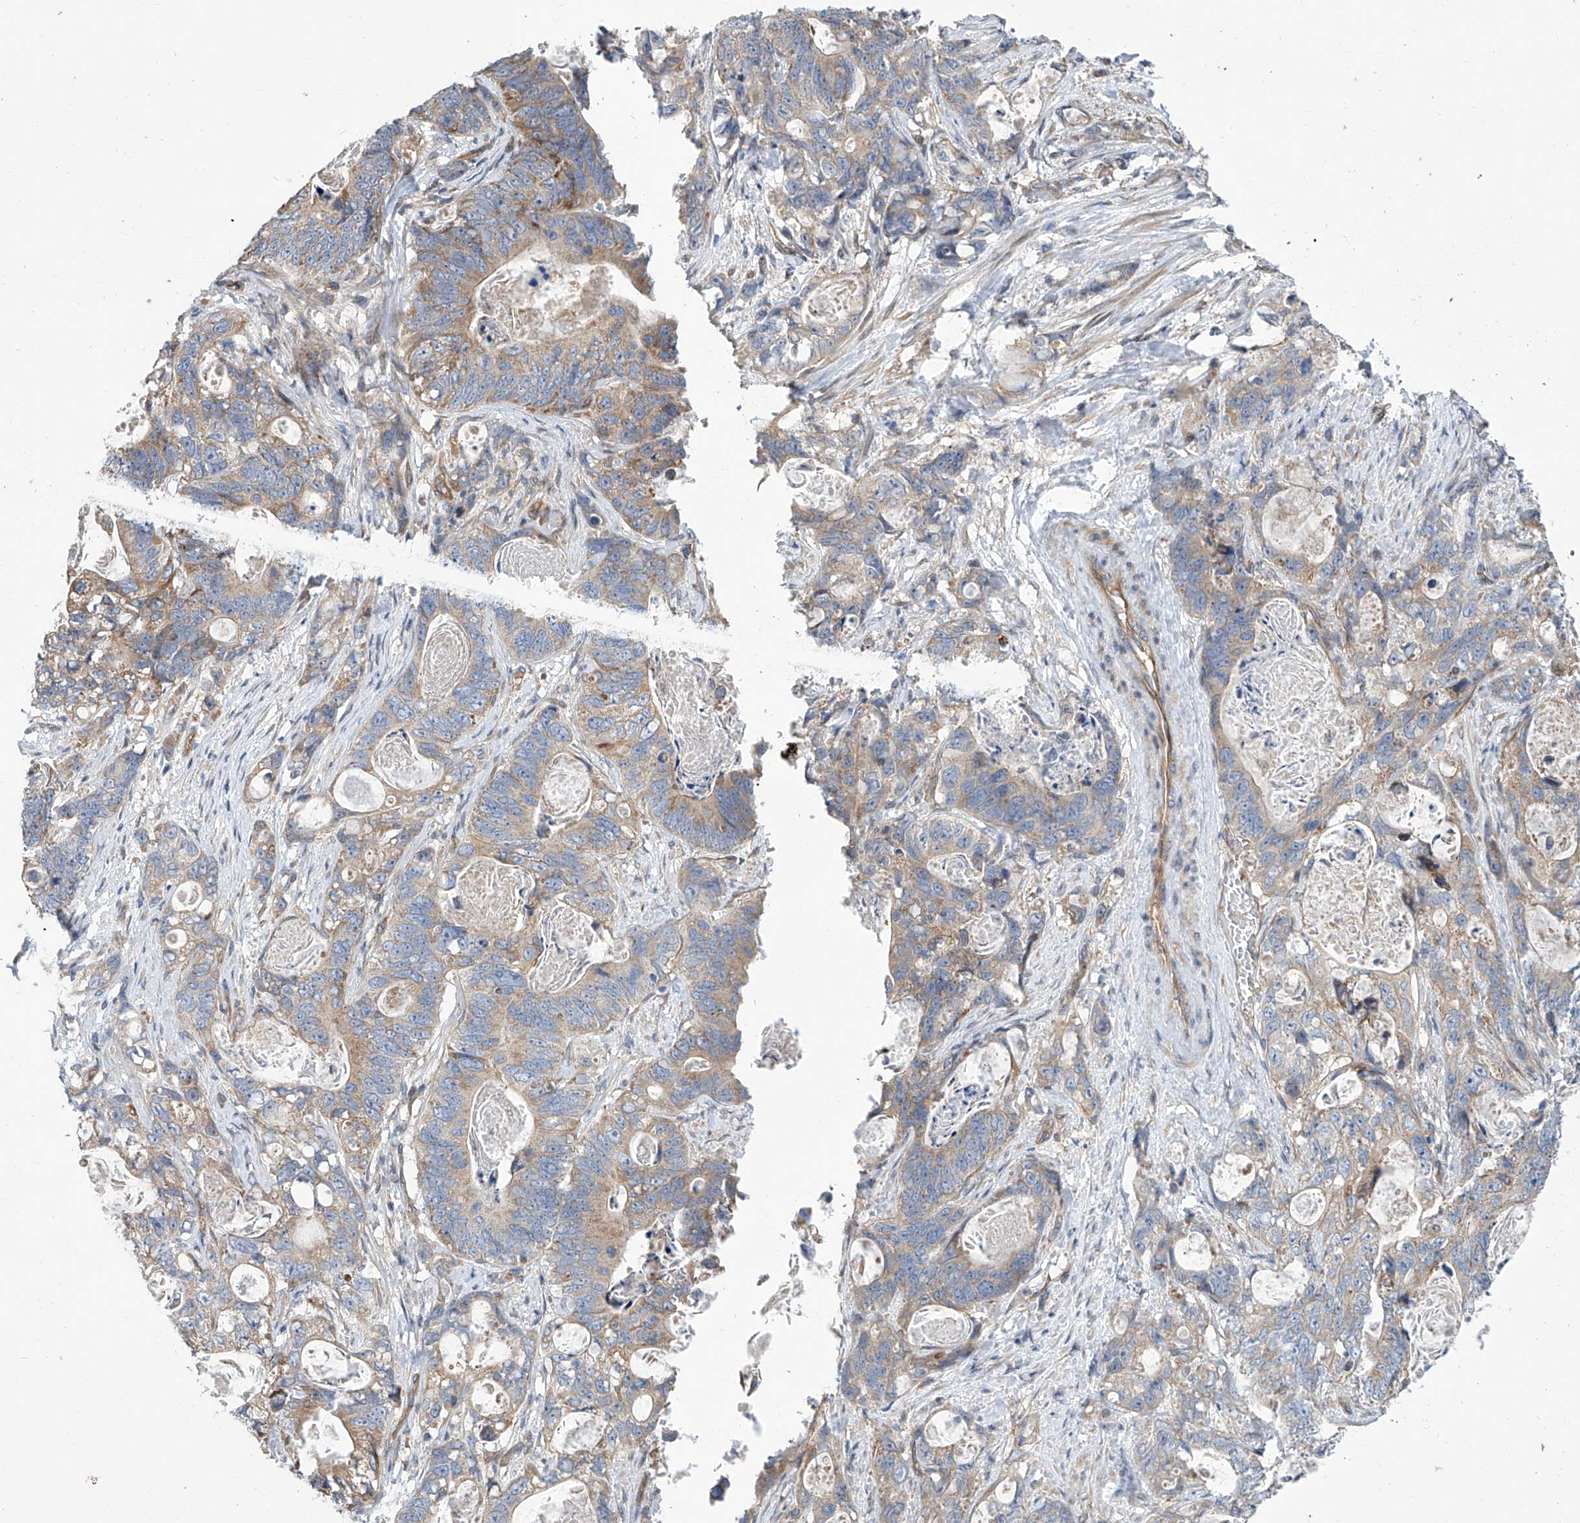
{"staining": {"intensity": "weak", "quantity": "25%-75%", "location": "cytoplasmic/membranous"}, "tissue": "stomach cancer", "cell_type": "Tumor cells", "image_type": "cancer", "snomed": [{"axis": "morphology", "description": "Normal tissue, NOS"}, {"axis": "morphology", "description": "Adenocarcinoma, NOS"}, {"axis": "topography", "description": "Stomach"}], "caption": "IHC image of human adenocarcinoma (stomach) stained for a protein (brown), which reveals low levels of weak cytoplasmic/membranous staining in approximately 25%-75% of tumor cells.", "gene": "EIF2D", "patient": {"sex": "female", "age": 89}}